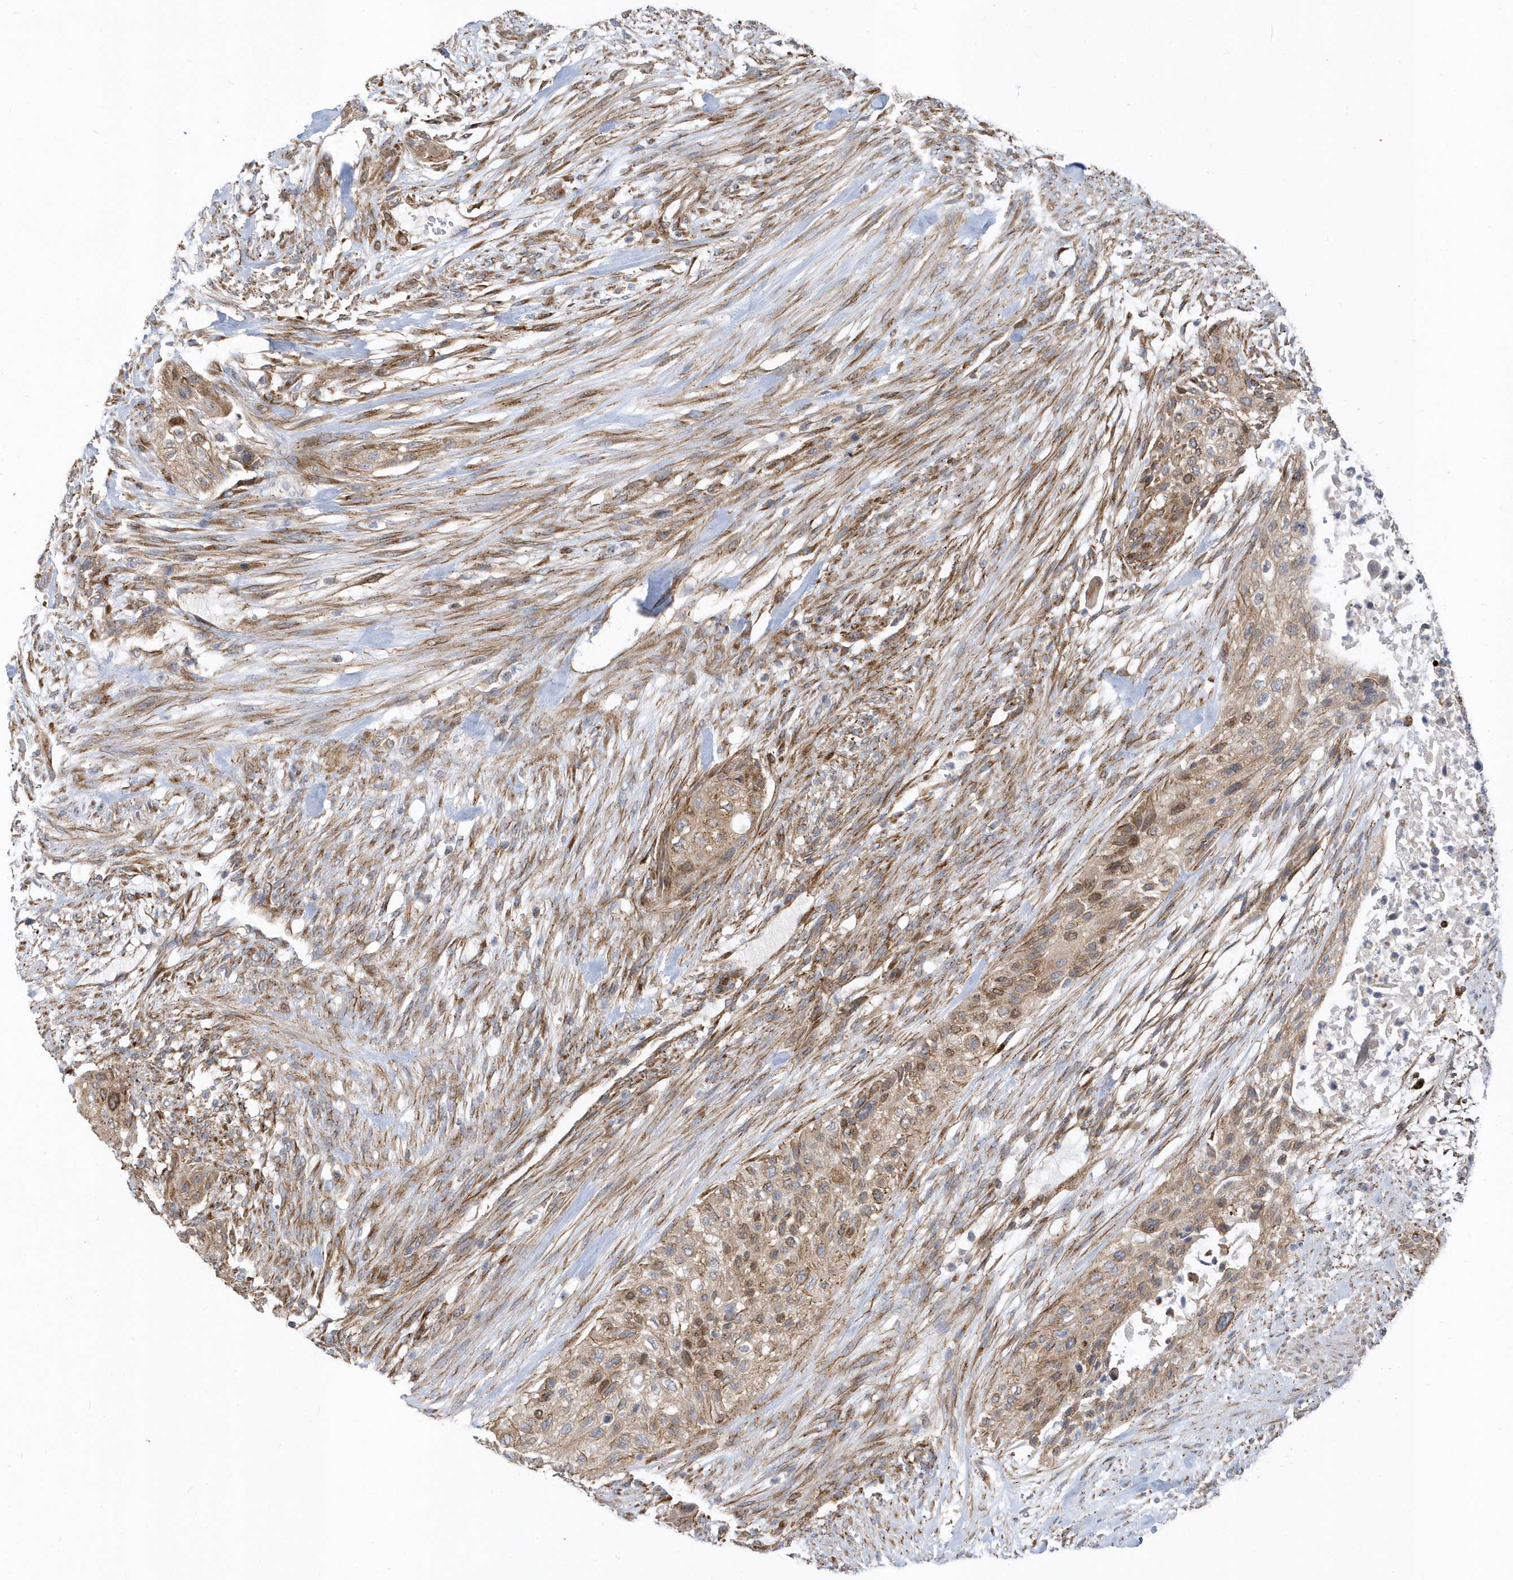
{"staining": {"intensity": "moderate", "quantity": ">75%", "location": "cytoplasmic/membranous,nuclear"}, "tissue": "urothelial cancer", "cell_type": "Tumor cells", "image_type": "cancer", "snomed": [{"axis": "morphology", "description": "Urothelial carcinoma, High grade"}, {"axis": "topography", "description": "Urinary bladder"}], "caption": "An image of urothelial carcinoma (high-grade) stained for a protein displays moderate cytoplasmic/membranous and nuclear brown staining in tumor cells. (DAB (3,3'-diaminobenzidine) IHC with brightfield microscopy, high magnification).", "gene": "HRH4", "patient": {"sex": "male", "age": 35}}